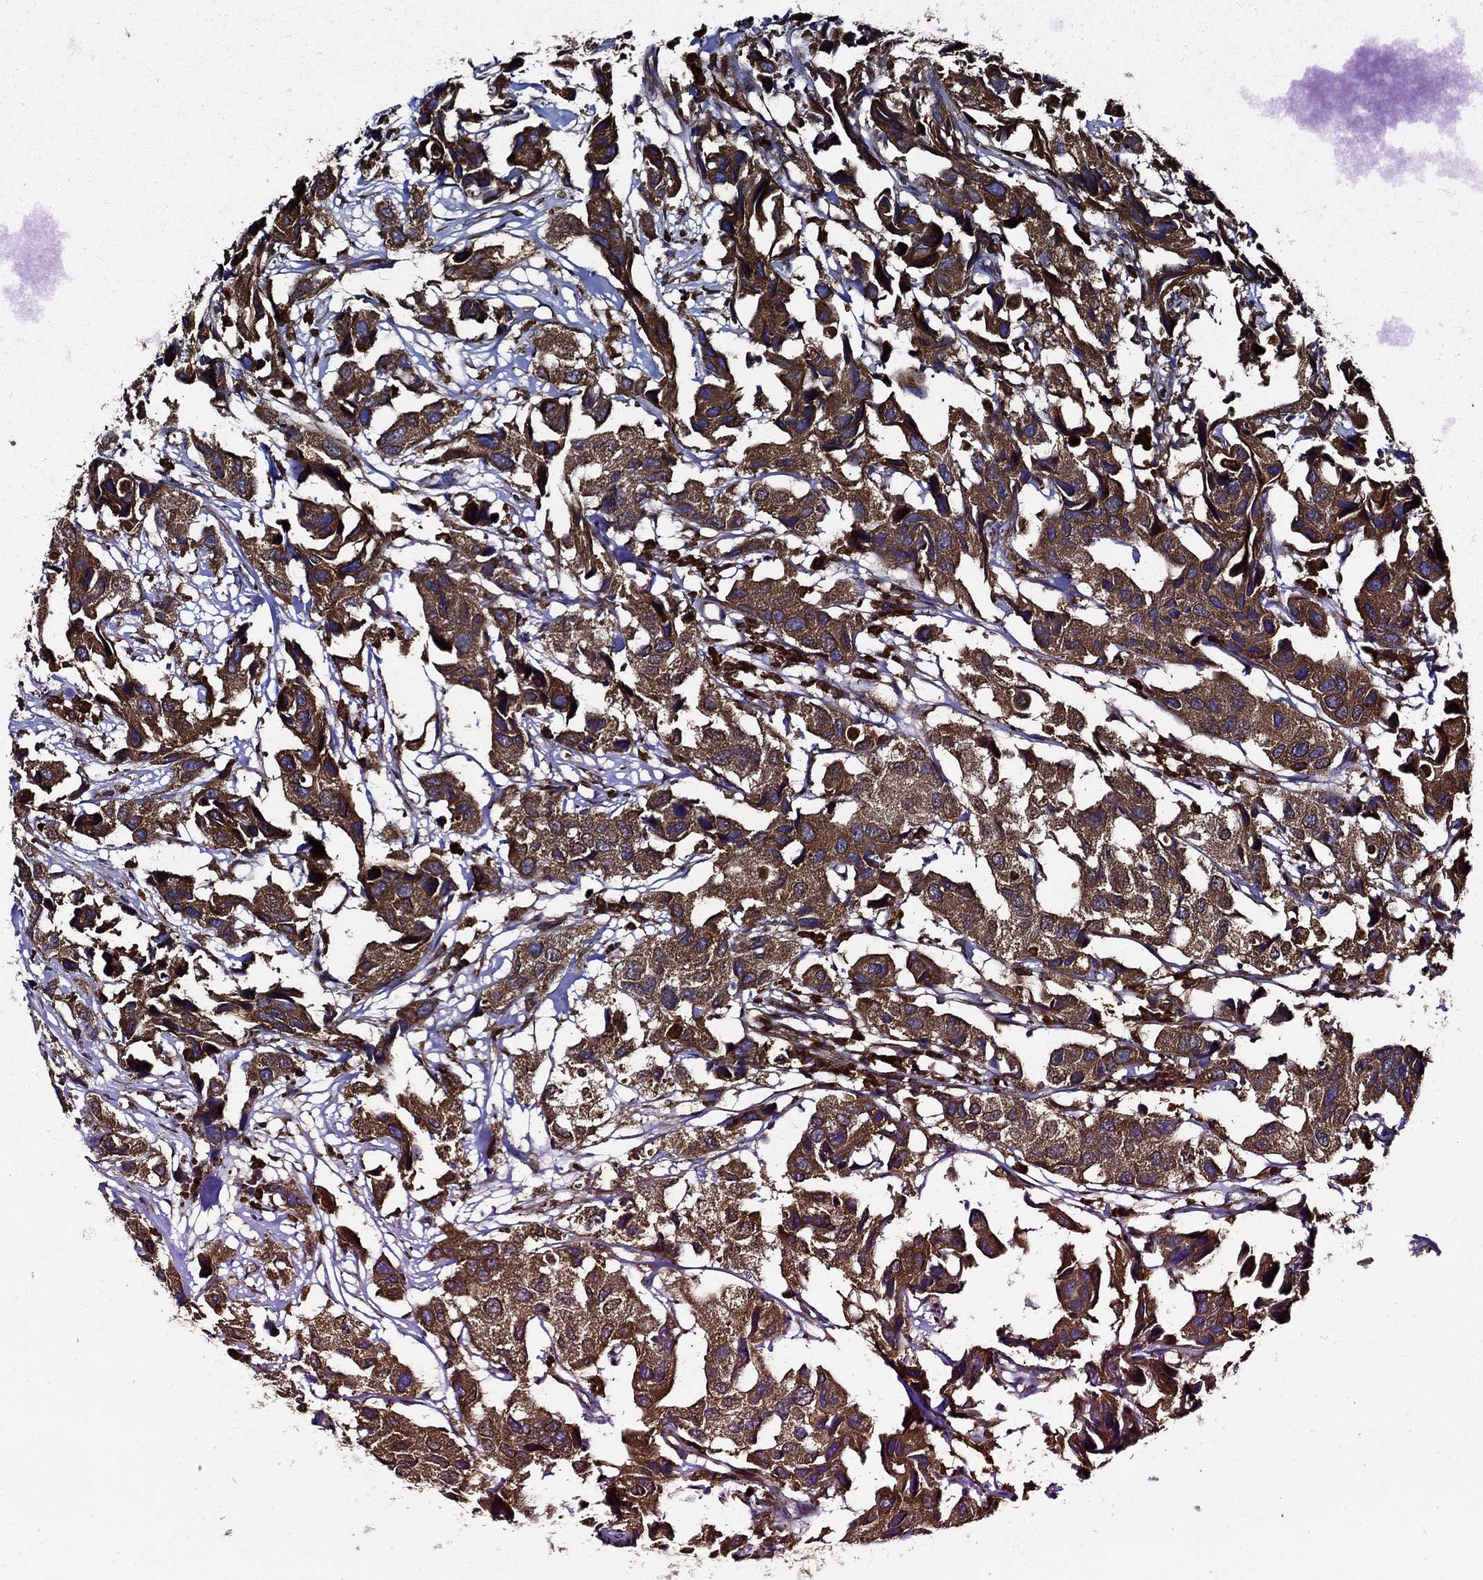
{"staining": {"intensity": "strong", "quantity": ">75%", "location": "cytoplasmic/membranous"}, "tissue": "urothelial cancer", "cell_type": "Tumor cells", "image_type": "cancer", "snomed": [{"axis": "morphology", "description": "Urothelial carcinoma, High grade"}, {"axis": "topography", "description": "Urinary bladder"}], "caption": "An immunohistochemistry (IHC) image of tumor tissue is shown. Protein staining in brown highlights strong cytoplasmic/membranous positivity in urothelial cancer within tumor cells.", "gene": "PRDX4", "patient": {"sex": "male", "age": 79}}